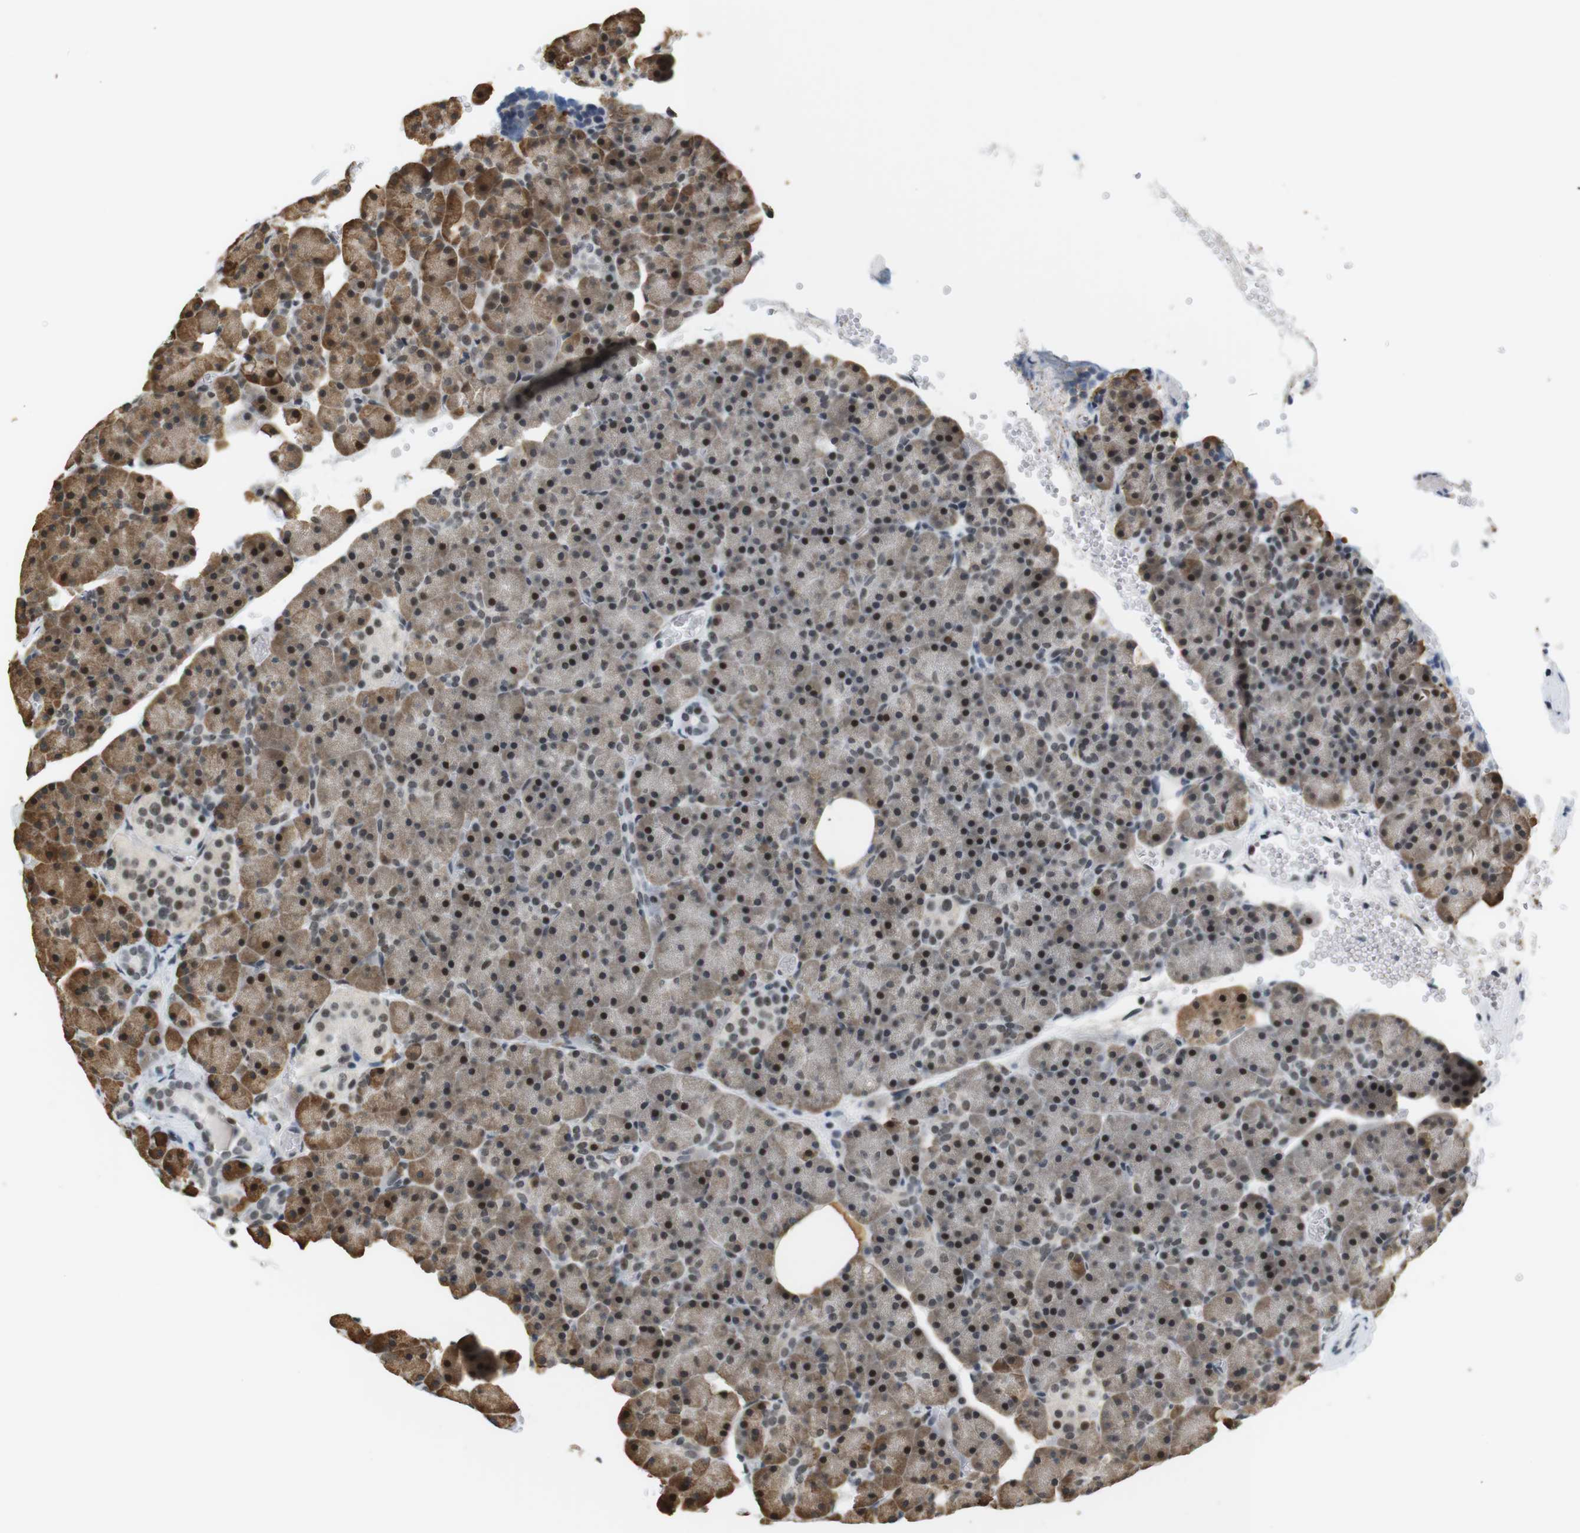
{"staining": {"intensity": "moderate", "quantity": ">75%", "location": "cytoplasmic/membranous,nuclear"}, "tissue": "pancreas", "cell_type": "Exocrine glandular cells", "image_type": "normal", "snomed": [{"axis": "morphology", "description": "Normal tissue, NOS"}, {"axis": "topography", "description": "Pancreas"}], "caption": "Unremarkable pancreas reveals moderate cytoplasmic/membranous,nuclear positivity in approximately >75% of exocrine glandular cells Nuclei are stained in blue..", "gene": "RNF38", "patient": {"sex": "female", "age": 35}}